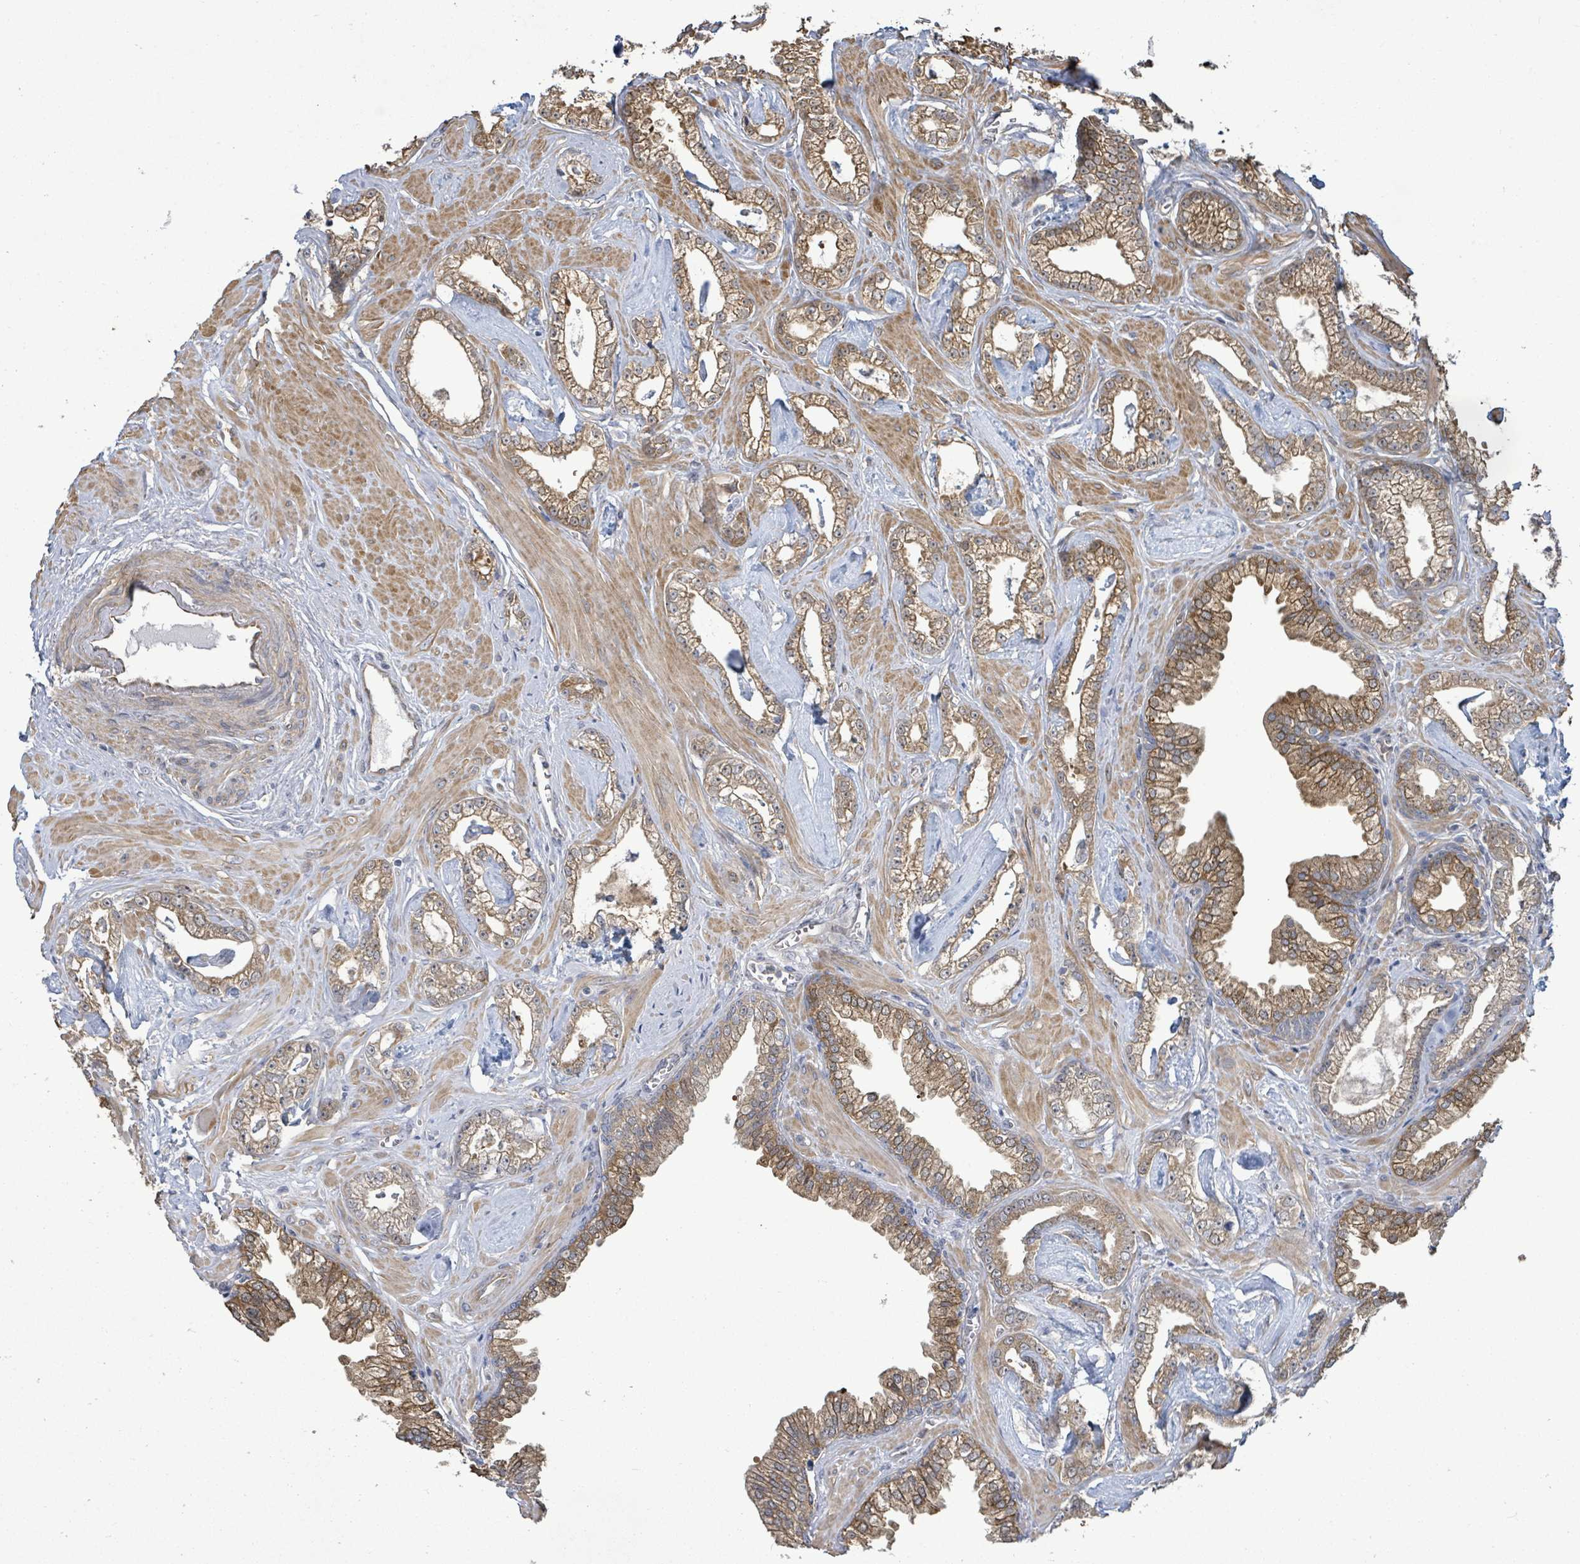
{"staining": {"intensity": "moderate", "quantity": "25%-75%", "location": "cytoplasmic/membranous"}, "tissue": "prostate cancer", "cell_type": "Tumor cells", "image_type": "cancer", "snomed": [{"axis": "morphology", "description": "Adenocarcinoma, Low grade"}, {"axis": "topography", "description": "Prostate"}], "caption": "High-power microscopy captured an immunohistochemistry (IHC) histopathology image of prostate cancer, revealing moderate cytoplasmic/membranous staining in approximately 25%-75% of tumor cells.", "gene": "KBTBD11", "patient": {"sex": "male", "age": 60}}